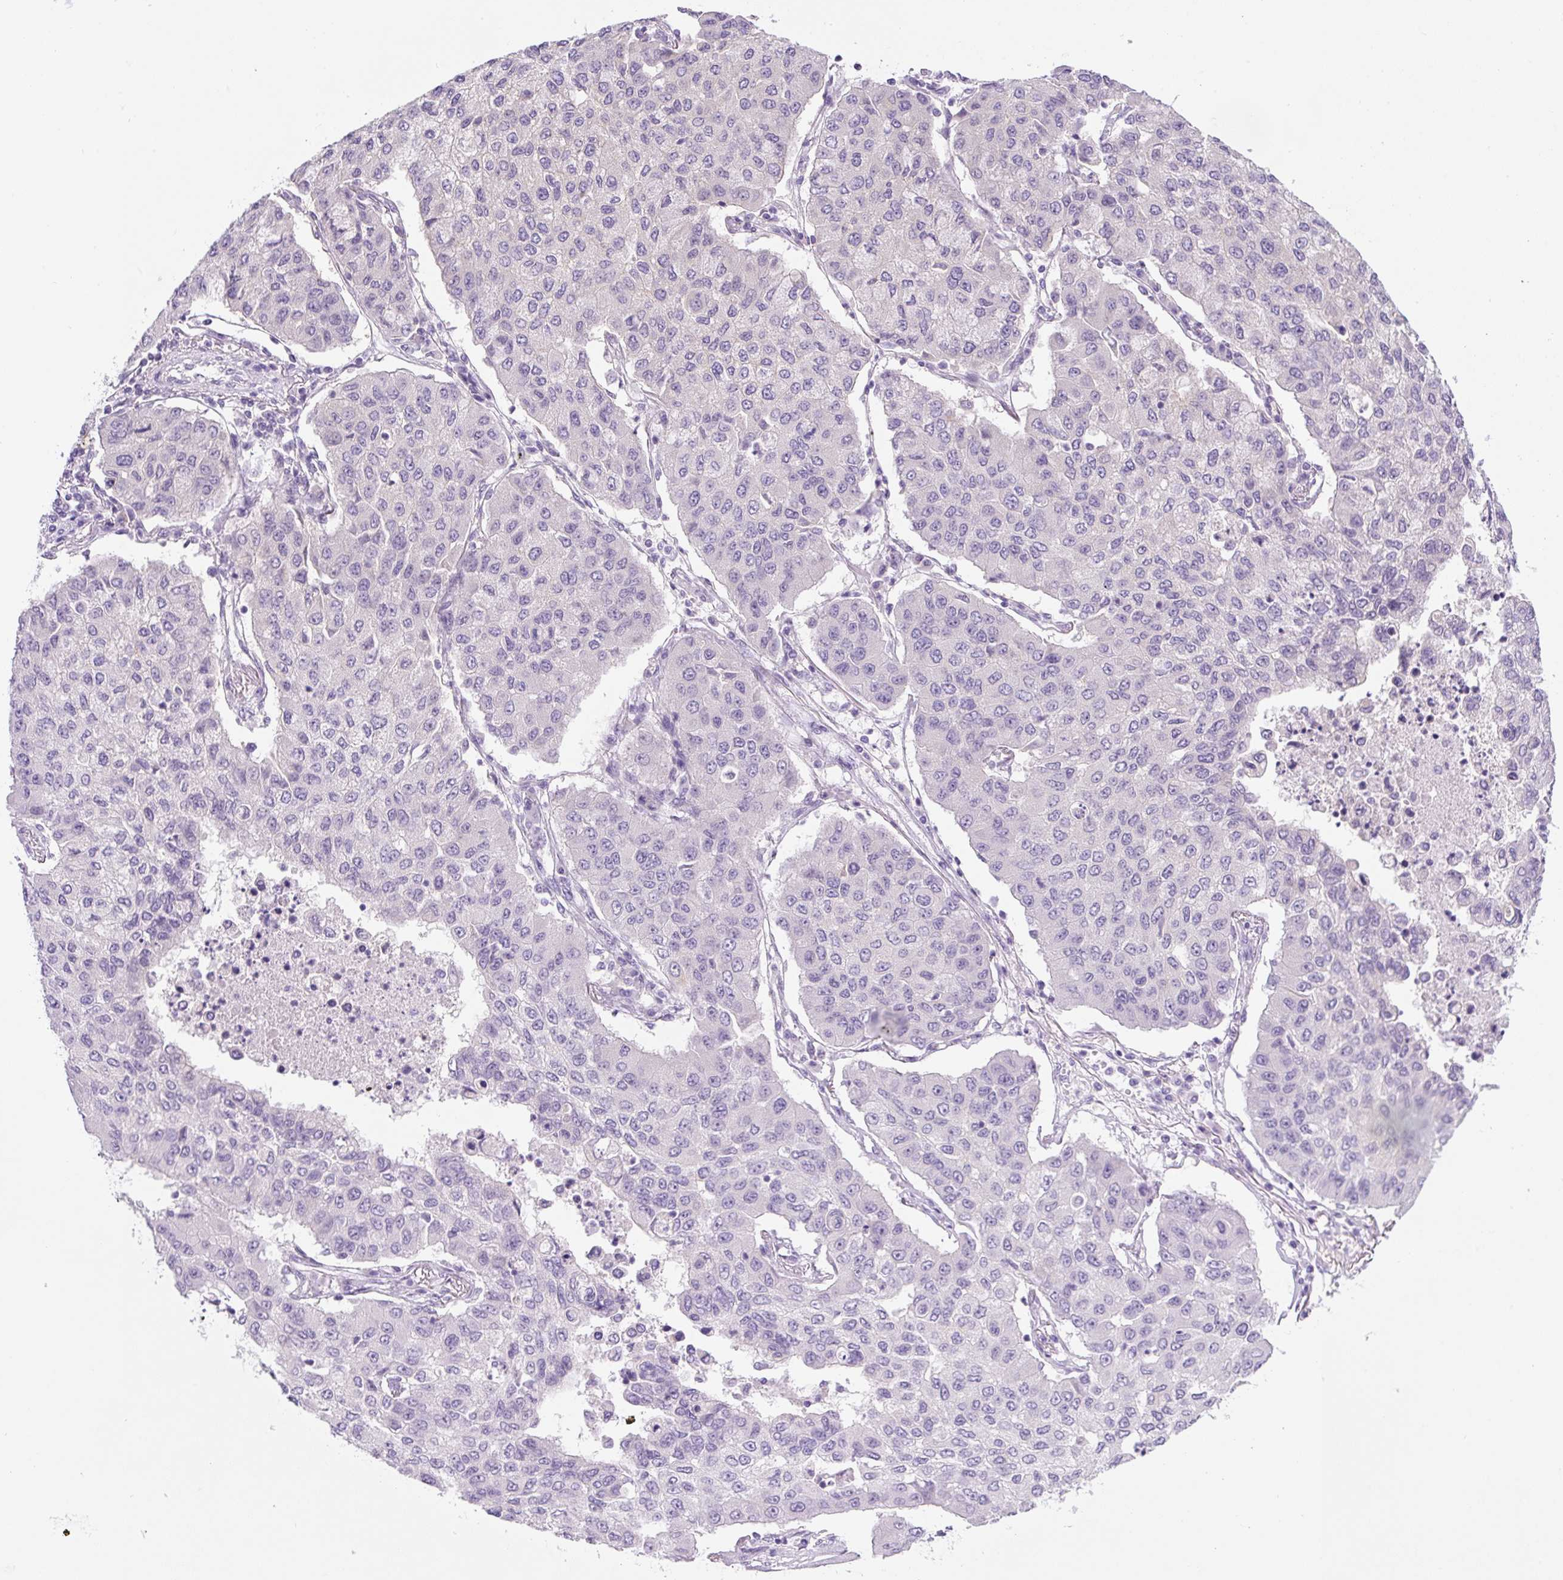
{"staining": {"intensity": "negative", "quantity": "none", "location": "none"}, "tissue": "lung cancer", "cell_type": "Tumor cells", "image_type": "cancer", "snomed": [{"axis": "morphology", "description": "Squamous cell carcinoma, NOS"}, {"axis": "topography", "description": "Lung"}], "caption": "Immunohistochemistry micrograph of lung cancer (squamous cell carcinoma) stained for a protein (brown), which shows no staining in tumor cells.", "gene": "UBL3", "patient": {"sex": "male", "age": 74}}